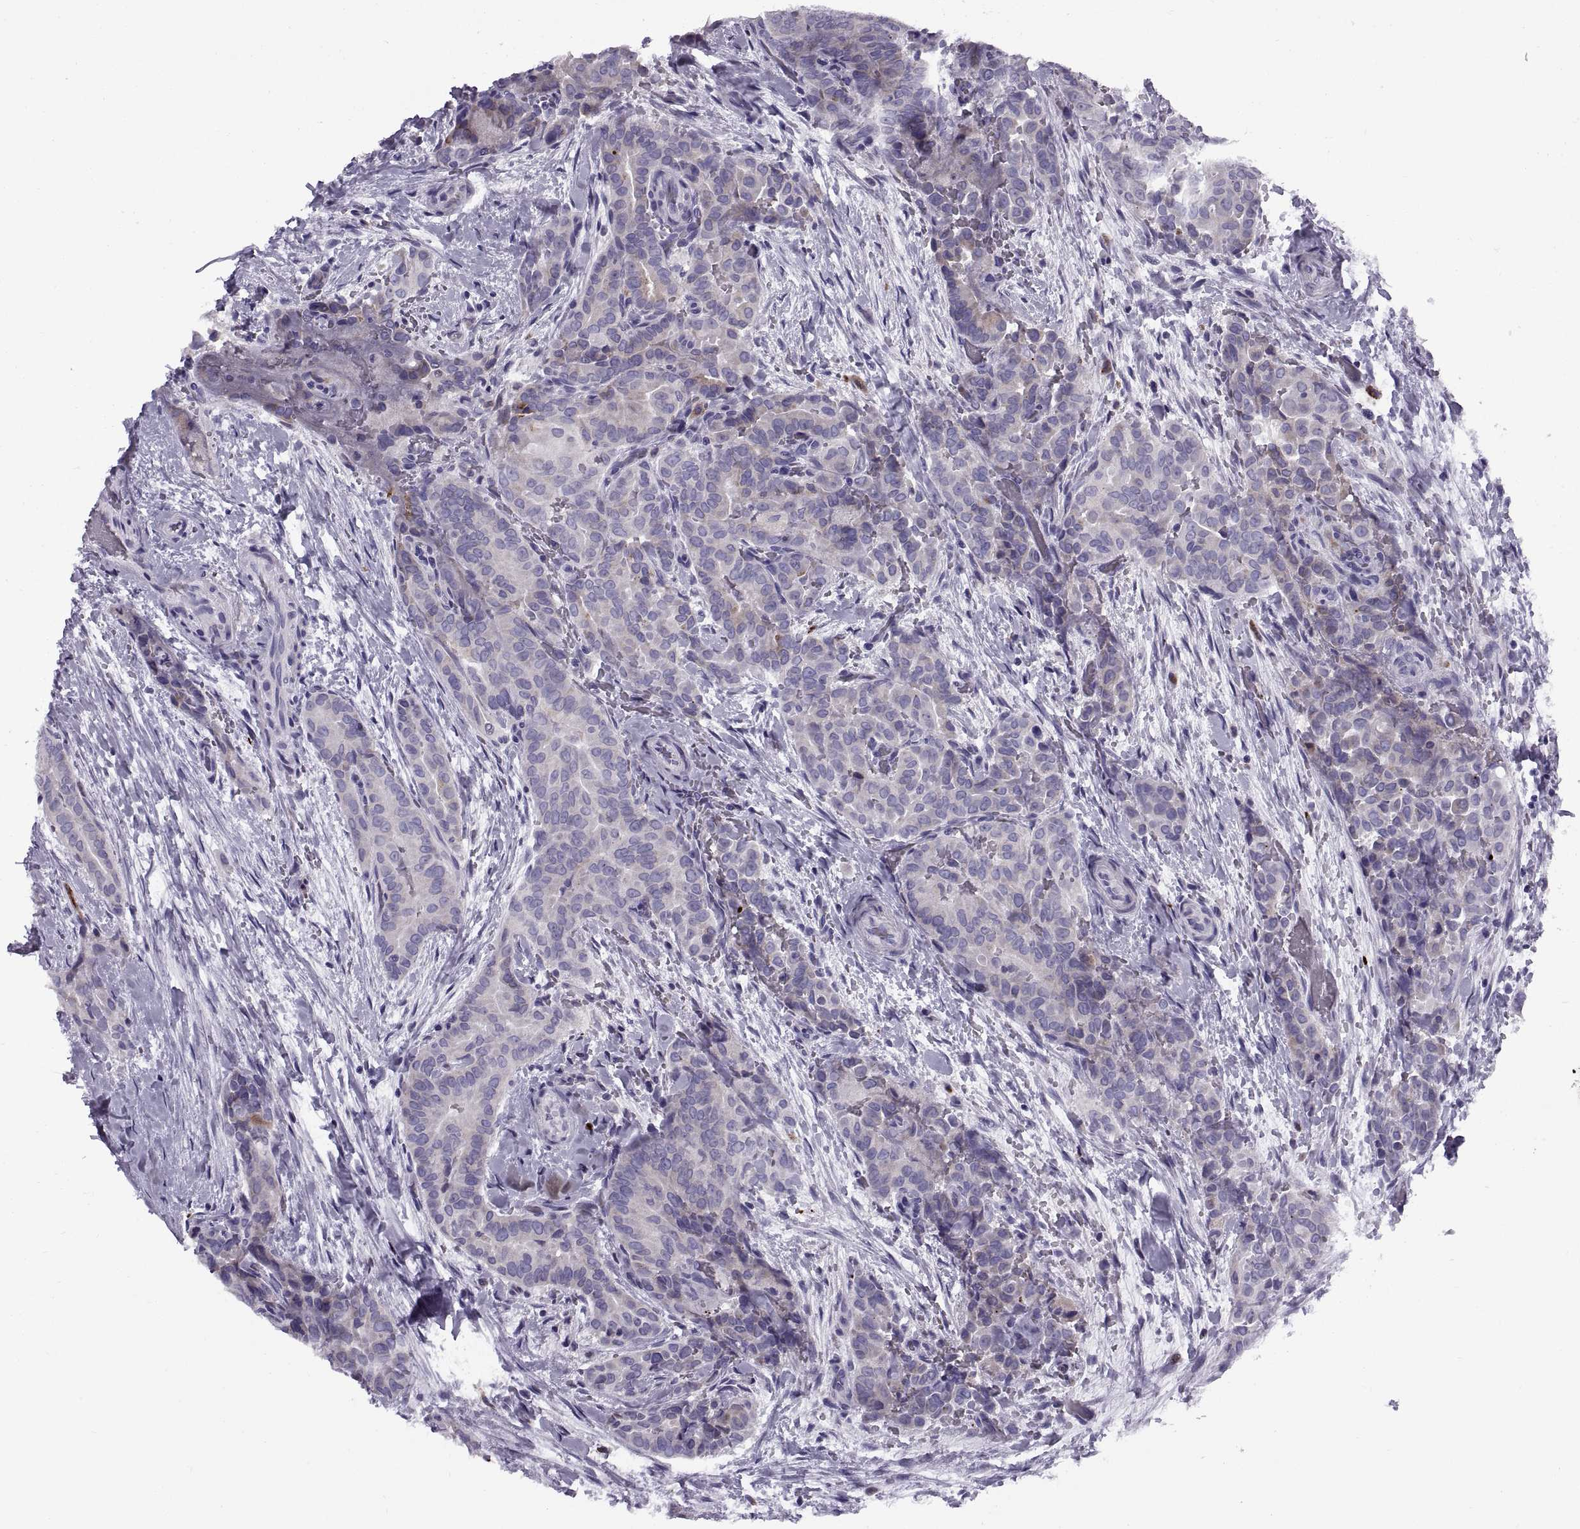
{"staining": {"intensity": "negative", "quantity": "none", "location": "none"}, "tissue": "thyroid cancer", "cell_type": "Tumor cells", "image_type": "cancer", "snomed": [{"axis": "morphology", "description": "Papillary adenocarcinoma, NOS"}, {"axis": "topography", "description": "Thyroid gland"}], "caption": "There is no significant positivity in tumor cells of papillary adenocarcinoma (thyroid).", "gene": "CALCR", "patient": {"sex": "male", "age": 61}}